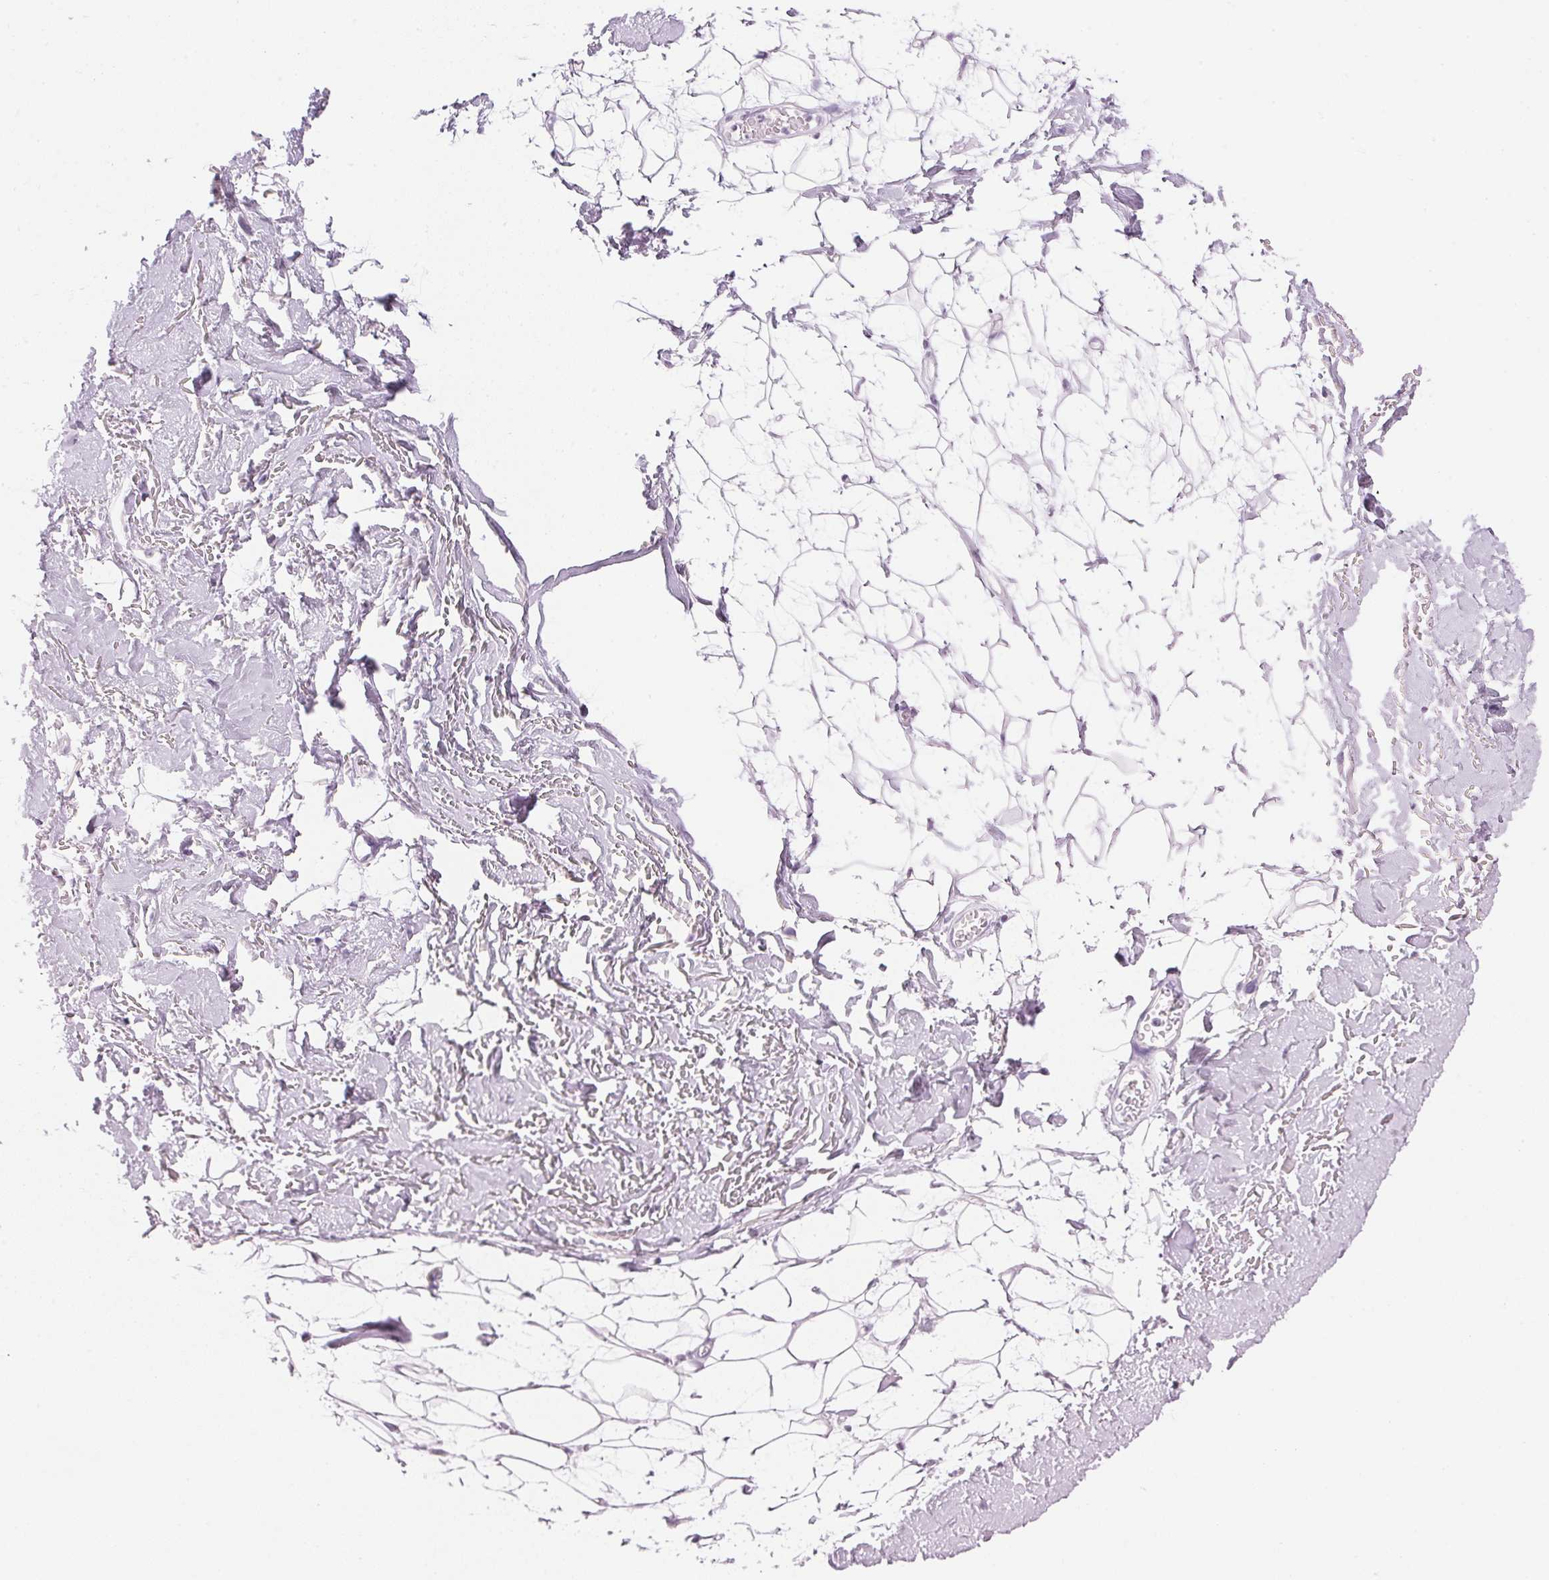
{"staining": {"intensity": "negative", "quantity": "none", "location": "none"}, "tissue": "adipose tissue", "cell_type": "Adipocytes", "image_type": "normal", "snomed": [{"axis": "morphology", "description": "Normal tissue, NOS"}, {"axis": "topography", "description": "Anal"}, {"axis": "topography", "description": "Peripheral nerve tissue"}], "caption": "High power microscopy image of an IHC image of benign adipose tissue, revealing no significant expression in adipocytes.", "gene": "IGFBP1", "patient": {"sex": "male", "age": 78}}